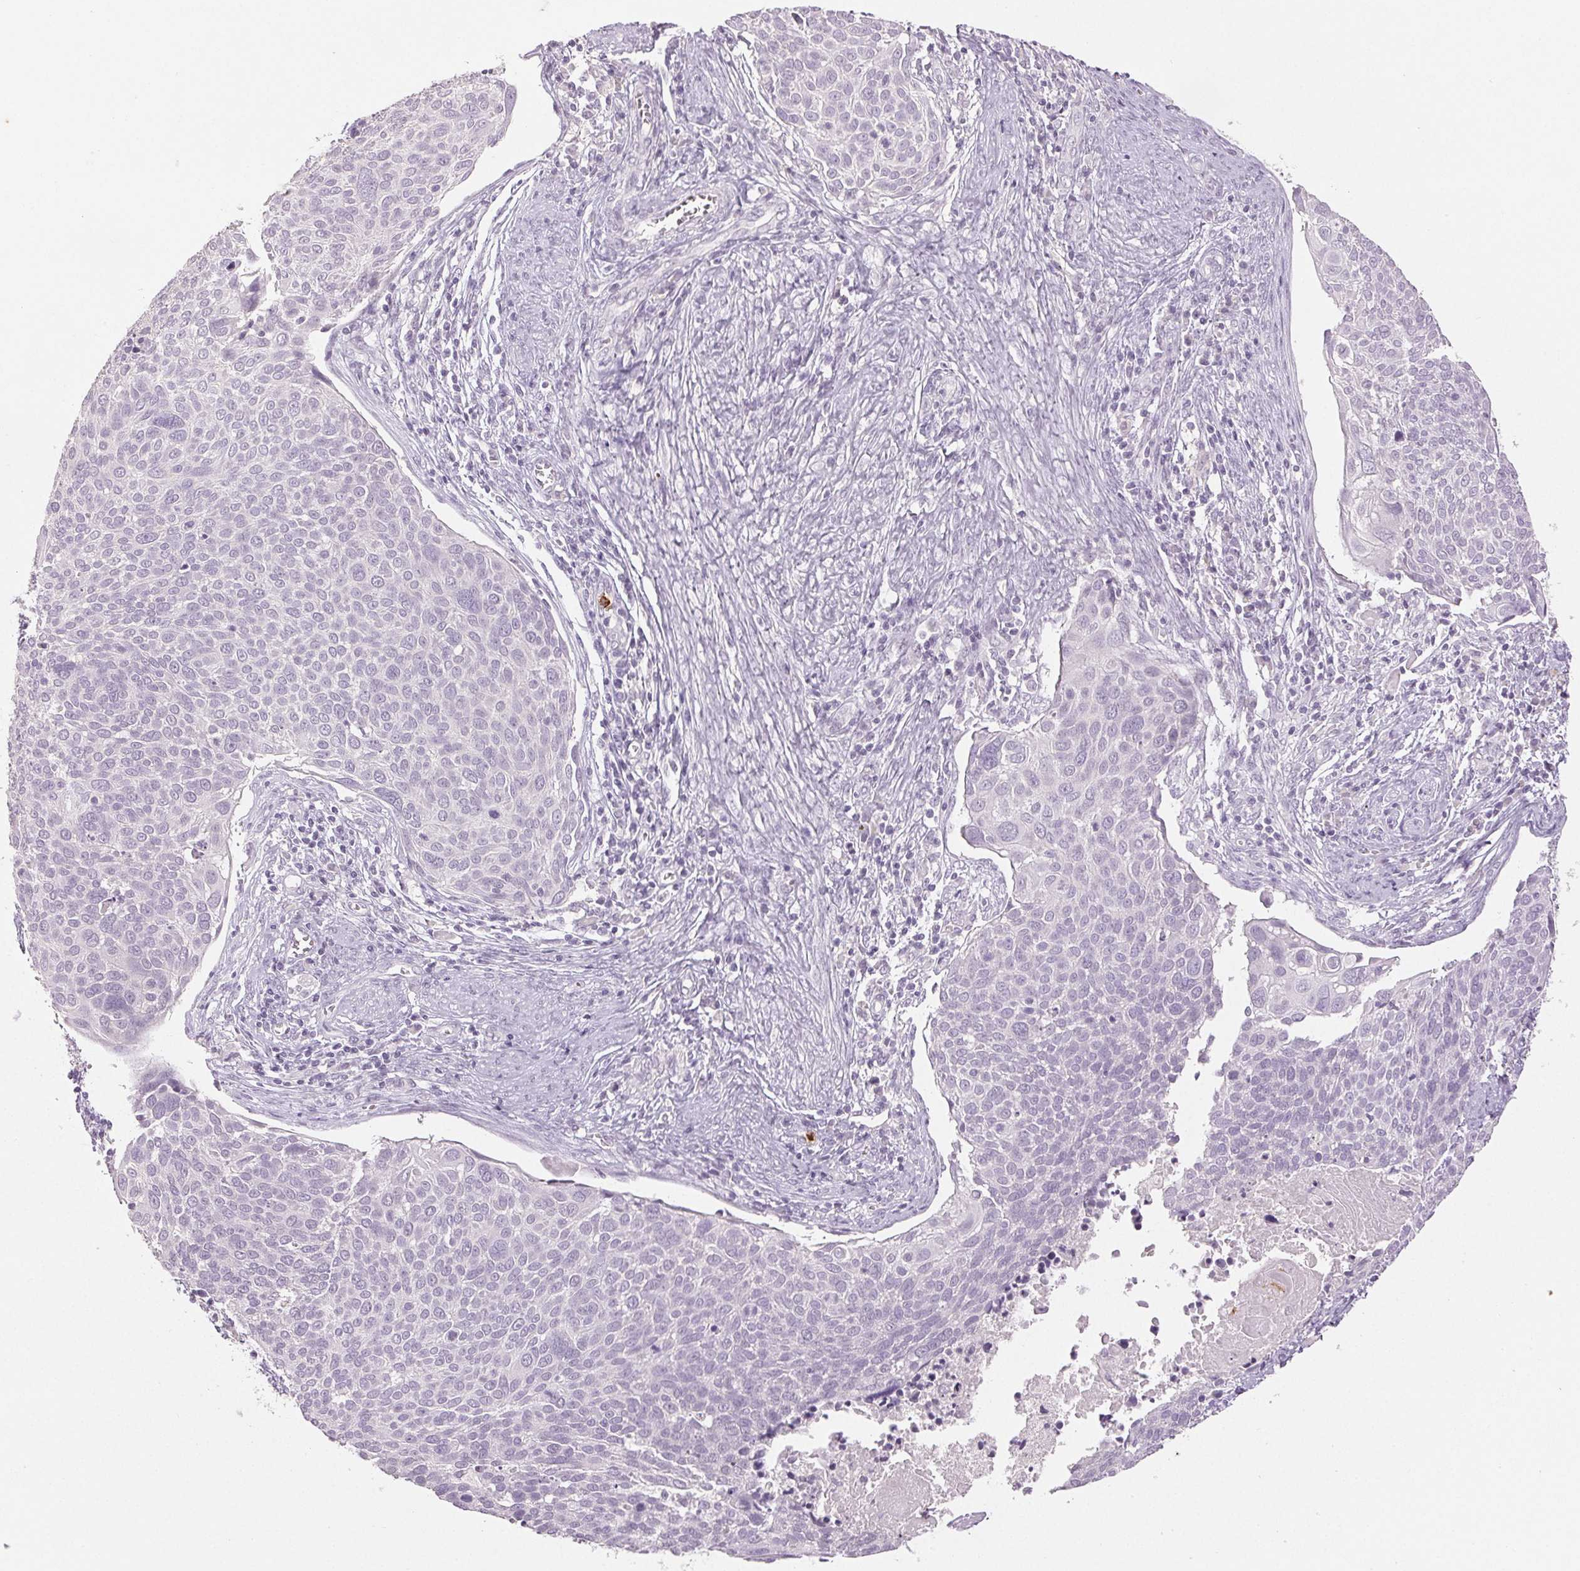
{"staining": {"intensity": "negative", "quantity": "none", "location": "none"}, "tissue": "cervical cancer", "cell_type": "Tumor cells", "image_type": "cancer", "snomed": [{"axis": "morphology", "description": "Squamous cell carcinoma, NOS"}, {"axis": "topography", "description": "Cervix"}], "caption": "Cervical cancer (squamous cell carcinoma) stained for a protein using immunohistochemistry demonstrates no positivity tumor cells.", "gene": "LTF", "patient": {"sex": "female", "age": 39}}